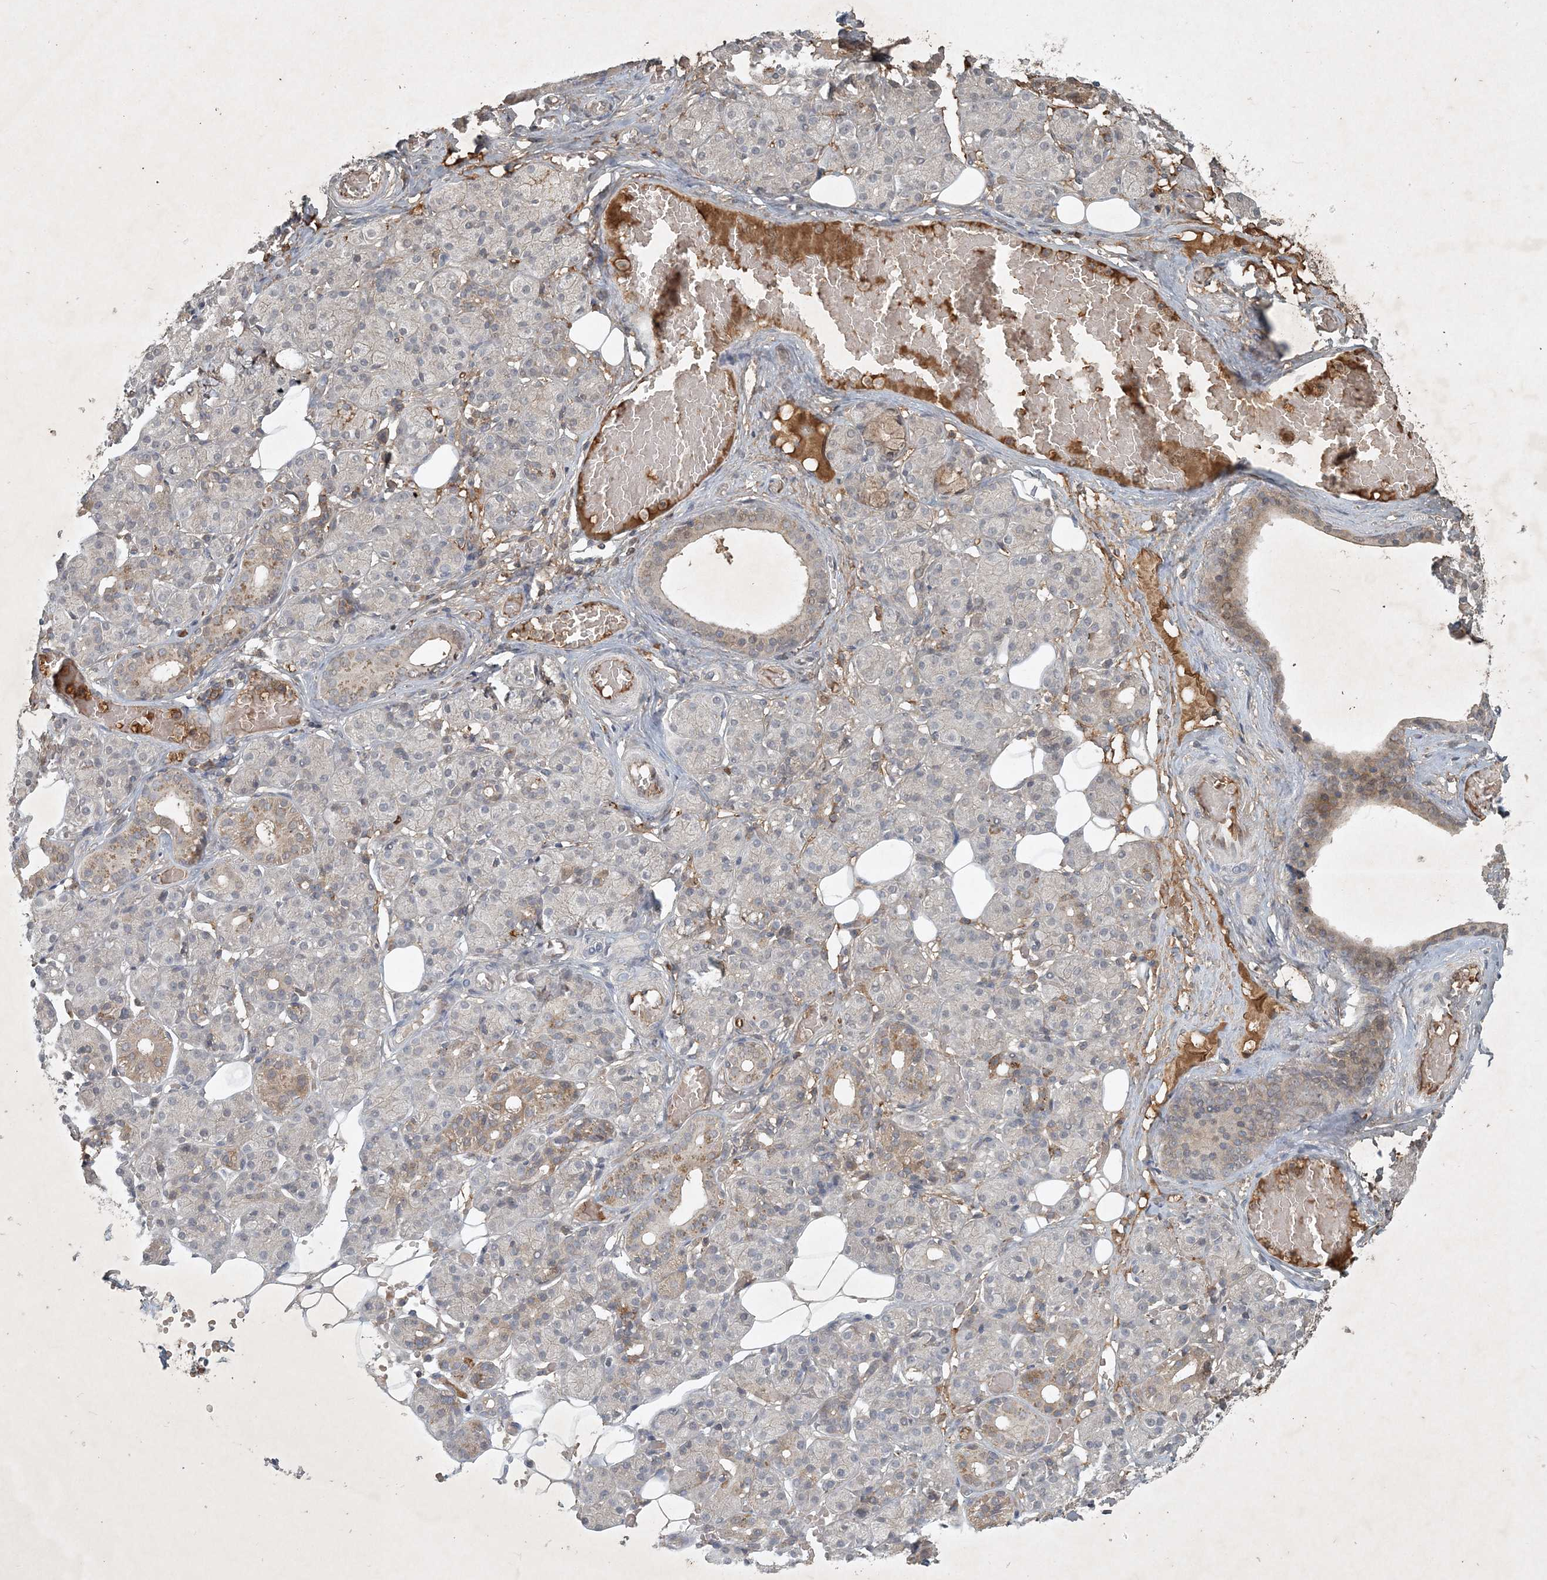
{"staining": {"intensity": "weak", "quantity": "<25%", "location": "cytoplasmic/membranous"}, "tissue": "salivary gland", "cell_type": "Glandular cells", "image_type": "normal", "snomed": [{"axis": "morphology", "description": "Normal tissue, NOS"}, {"axis": "topography", "description": "Salivary gland"}], "caption": "A high-resolution photomicrograph shows immunohistochemistry staining of unremarkable salivary gland, which exhibits no significant expression in glandular cells.", "gene": "TNFAIP6", "patient": {"sex": "male", "age": 63}}